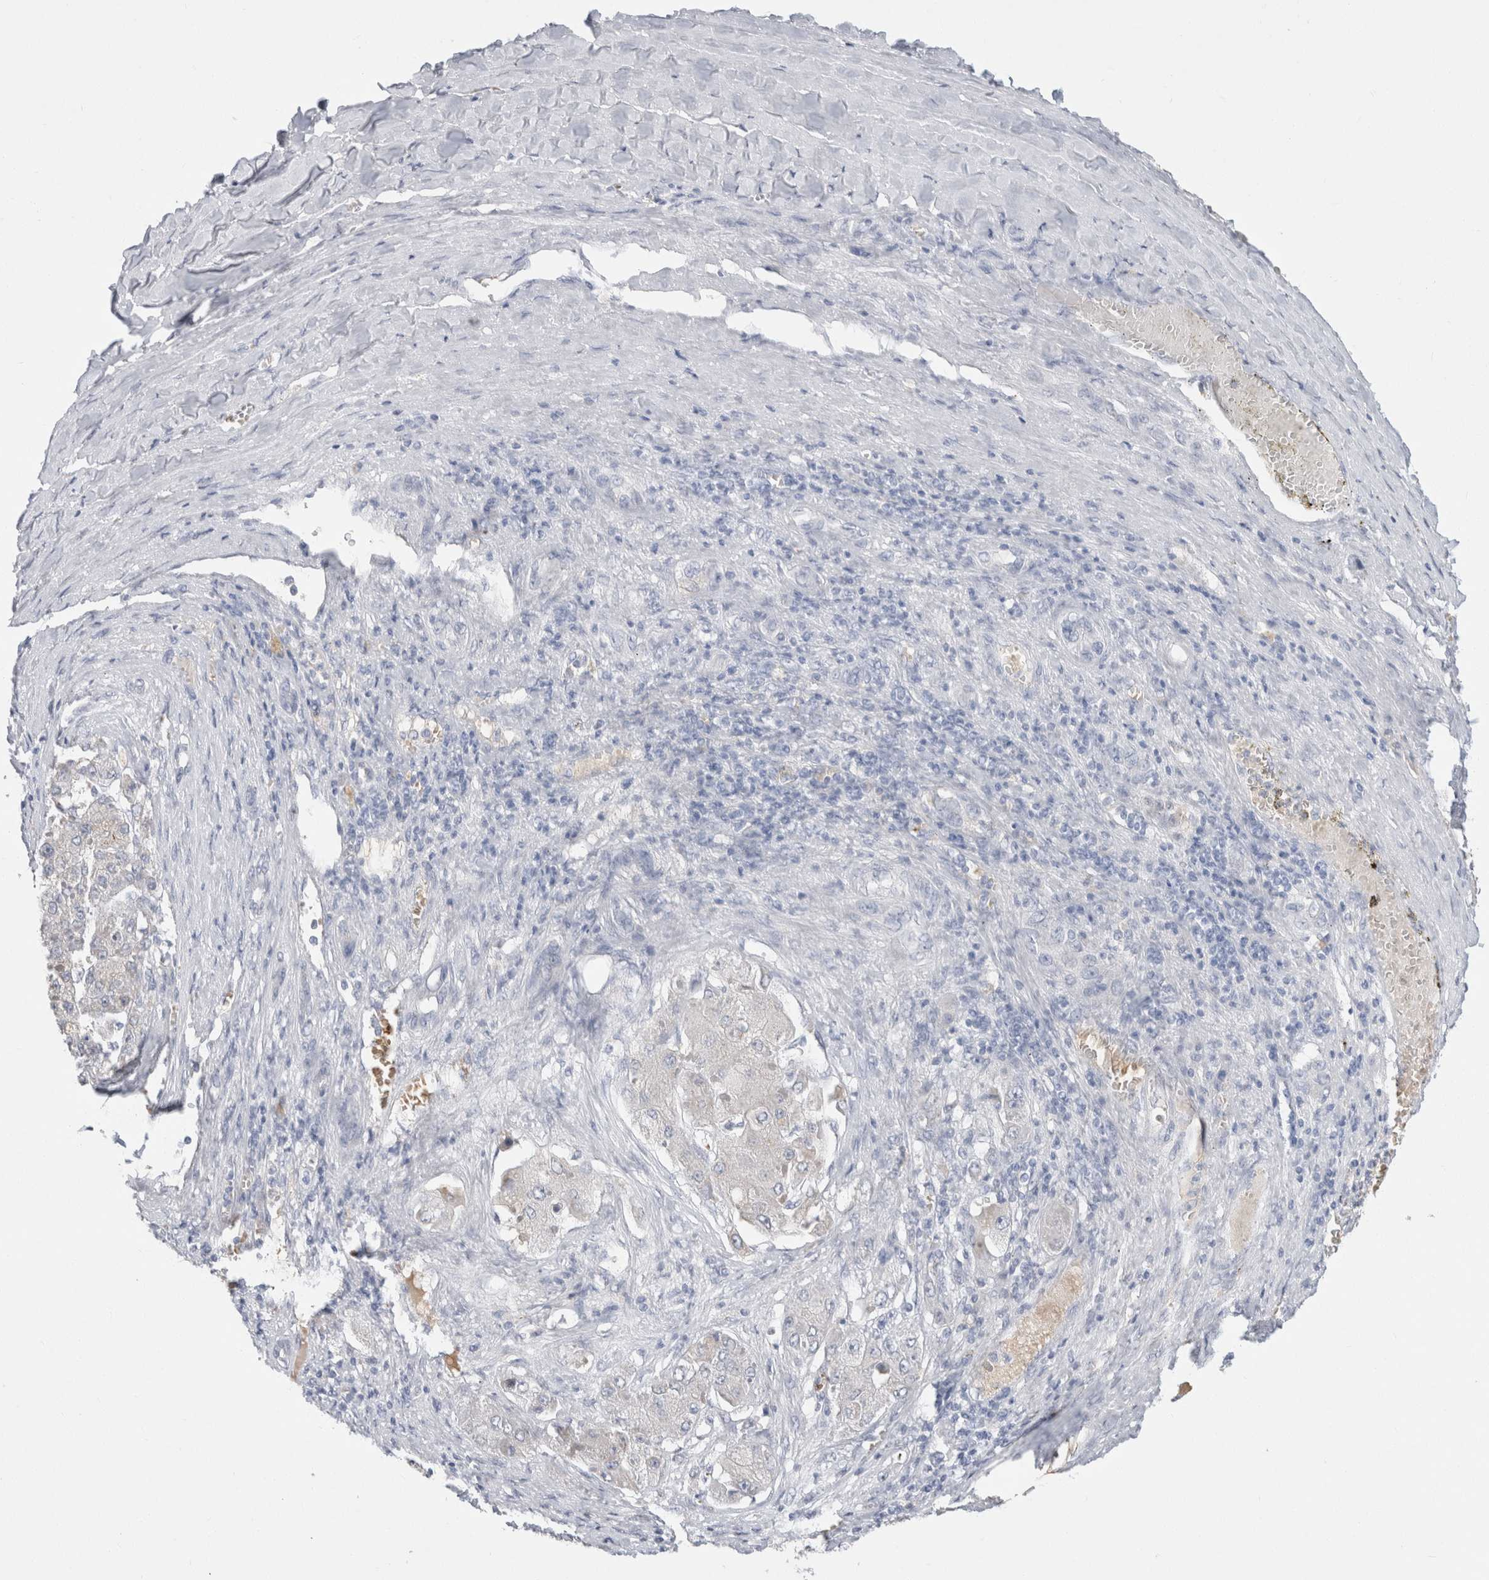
{"staining": {"intensity": "negative", "quantity": "none", "location": "none"}, "tissue": "liver cancer", "cell_type": "Tumor cells", "image_type": "cancer", "snomed": [{"axis": "morphology", "description": "Carcinoma, Hepatocellular, NOS"}, {"axis": "topography", "description": "Liver"}], "caption": "Immunohistochemical staining of human liver cancer (hepatocellular carcinoma) displays no significant staining in tumor cells. The staining is performed using DAB (3,3'-diaminobenzidine) brown chromogen with nuclei counter-stained in using hematoxylin.", "gene": "SCGB1A1", "patient": {"sex": "female", "age": 73}}